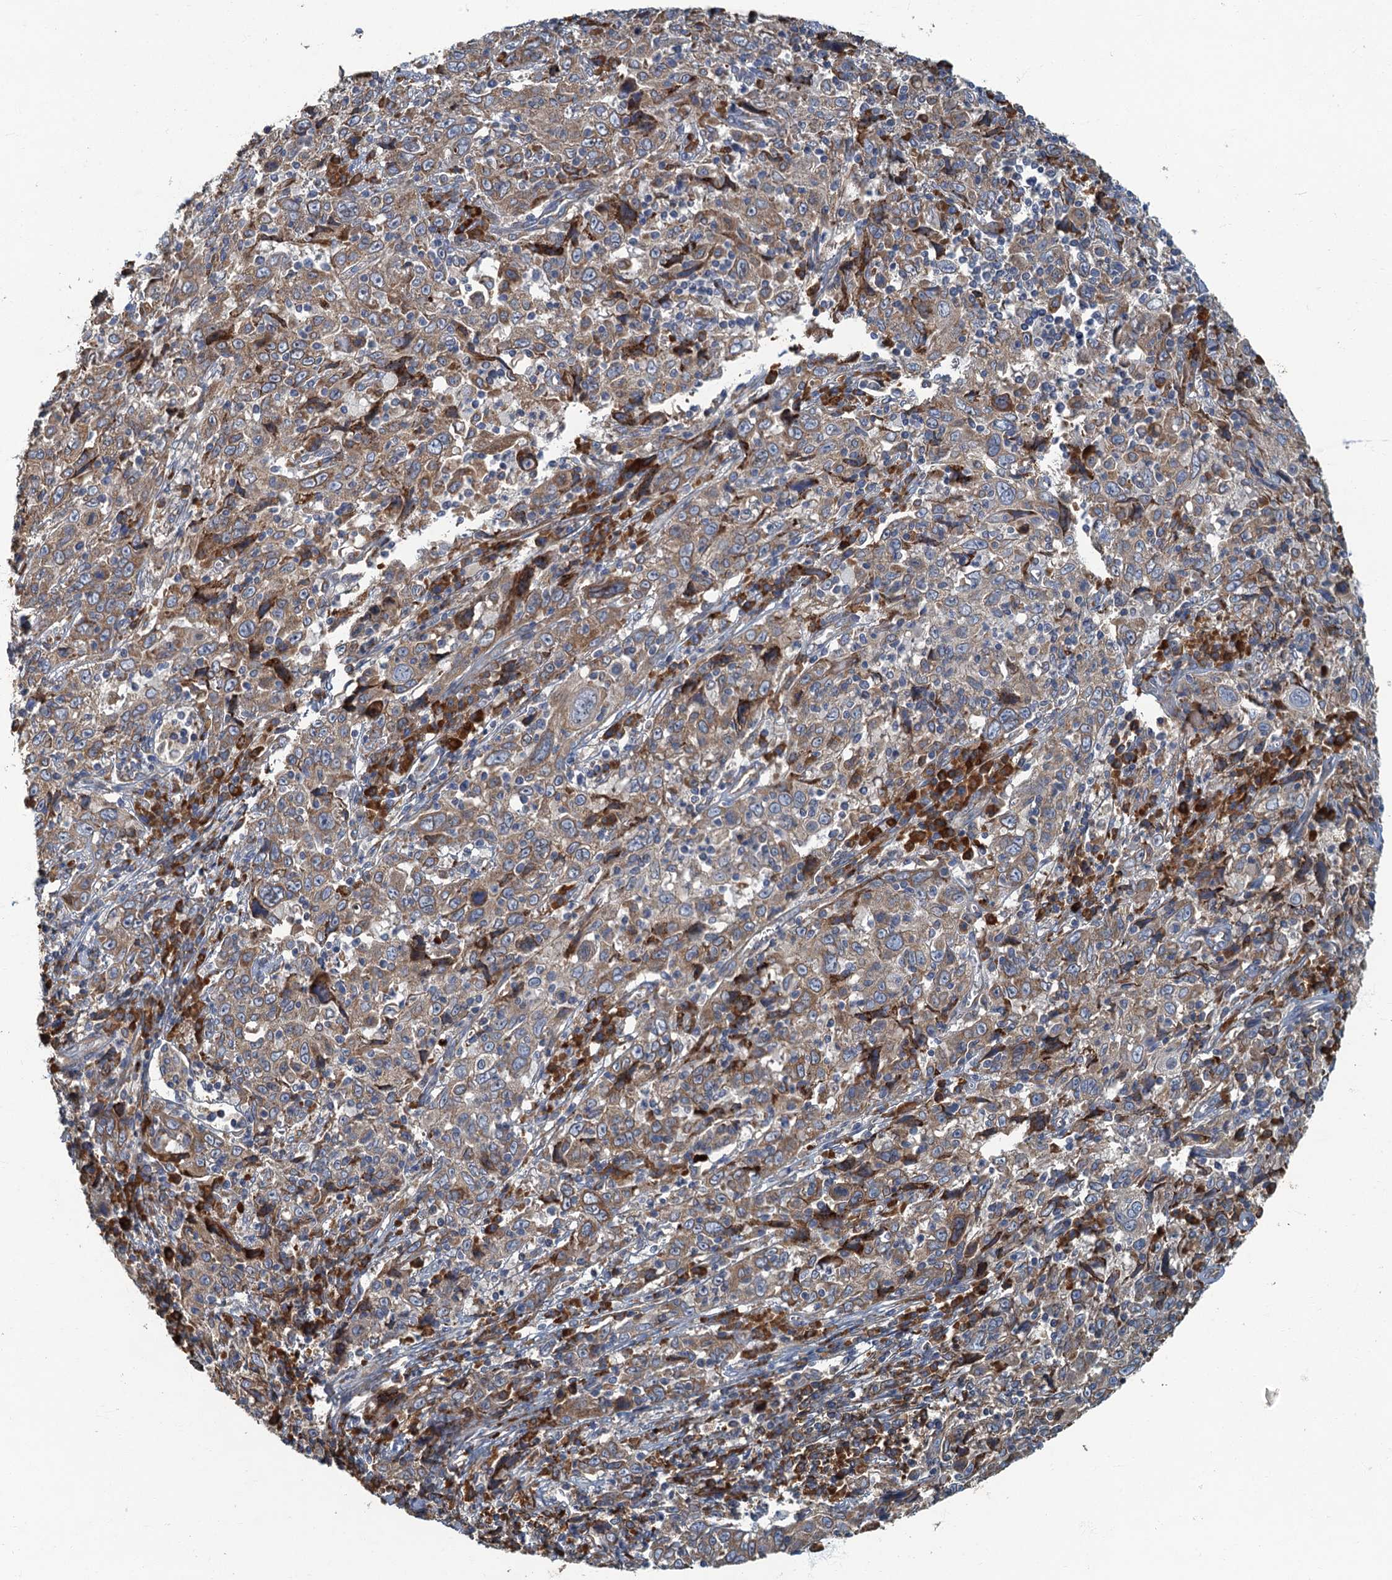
{"staining": {"intensity": "weak", "quantity": ">75%", "location": "cytoplasmic/membranous"}, "tissue": "cervical cancer", "cell_type": "Tumor cells", "image_type": "cancer", "snomed": [{"axis": "morphology", "description": "Squamous cell carcinoma, NOS"}, {"axis": "topography", "description": "Cervix"}], "caption": "The photomicrograph demonstrates immunohistochemical staining of squamous cell carcinoma (cervical). There is weak cytoplasmic/membranous staining is identified in approximately >75% of tumor cells.", "gene": "SPDYC", "patient": {"sex": "female", "age": 46}}